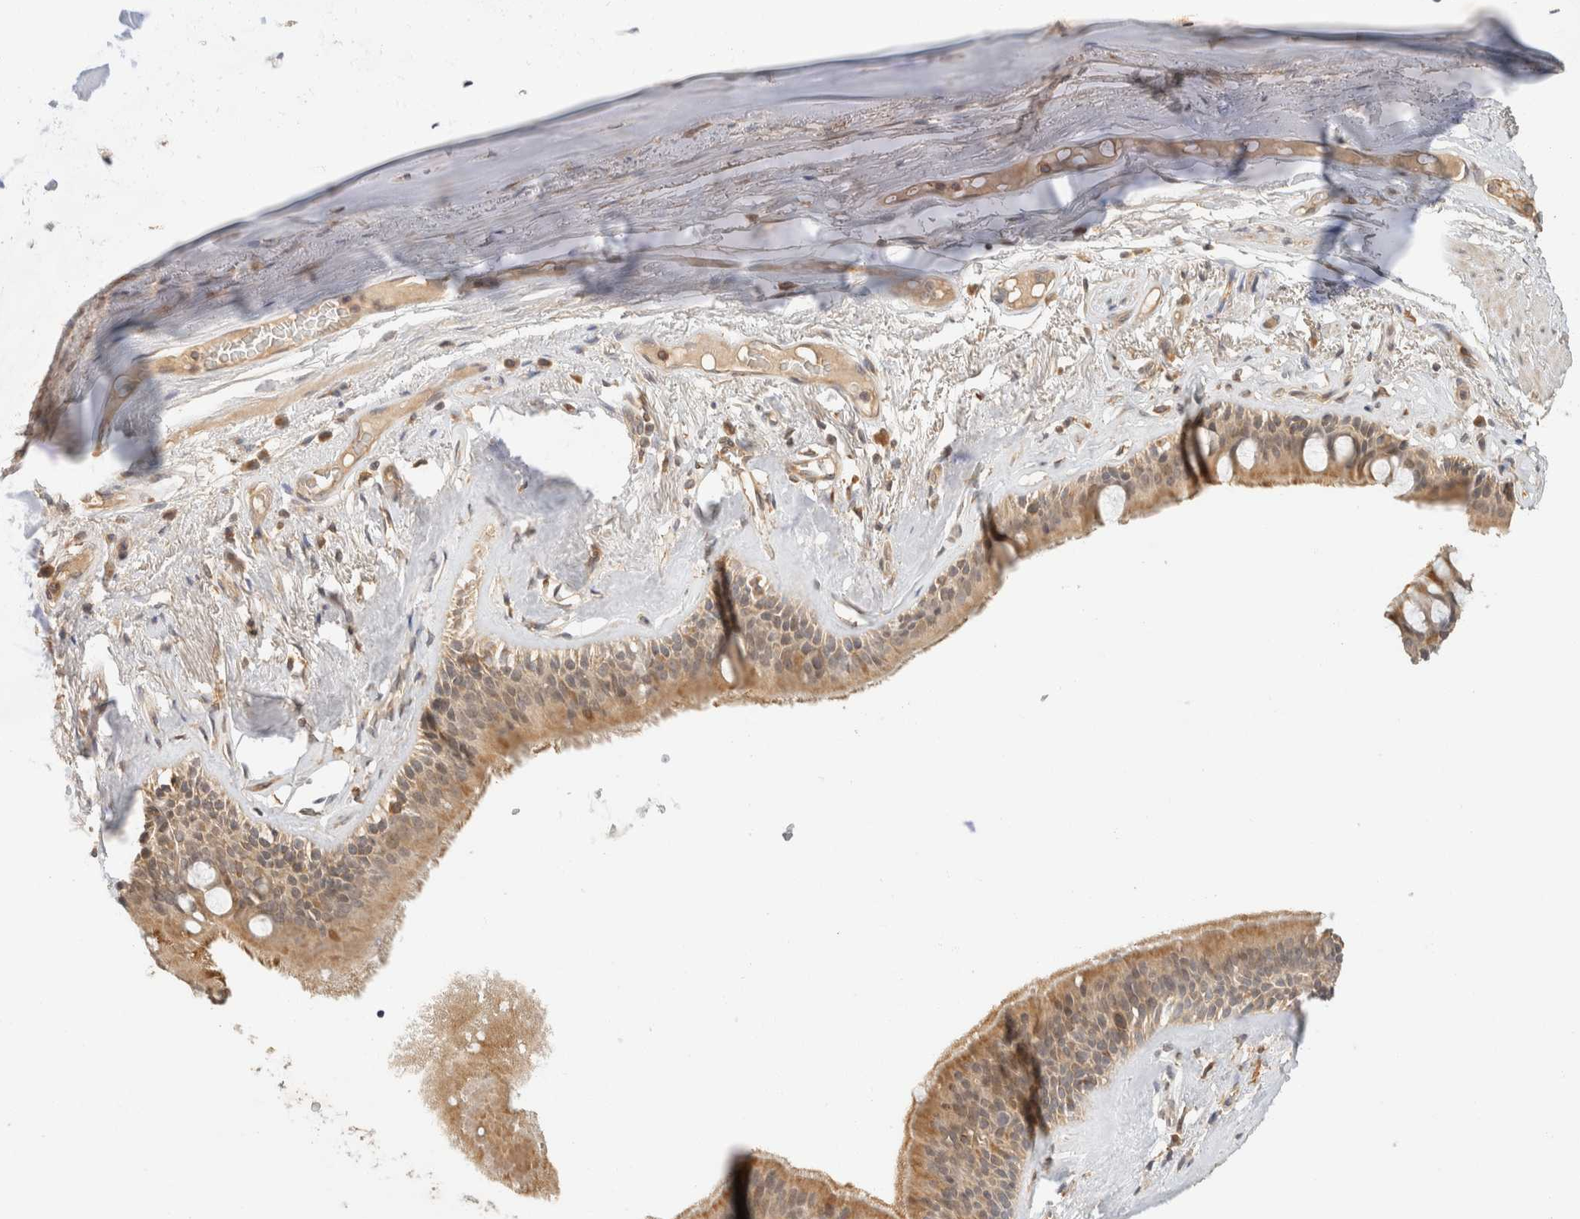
{"staining": {"intensity": "moderate", "quantity": ">75%", "location": "cytoplasmic/membranous"}, "tissue": "bronchus", "cell_type": "Respiratory epithelial cells", "image_type": "normal", "snomed": [{"axis": "morphology", "description": "Normal tissue, NOS"}, {"axis": "topography", "description": "Cartilage tissue"}], "caption": "The micrograph demonstrates staining of benign bronchus, revealing moderate cytoplasmic/membranous protein positivity (brown color) within respiratory epithelial cells.", "gene": "TACC1", "patient": {"sex": "female", "age": 63}}